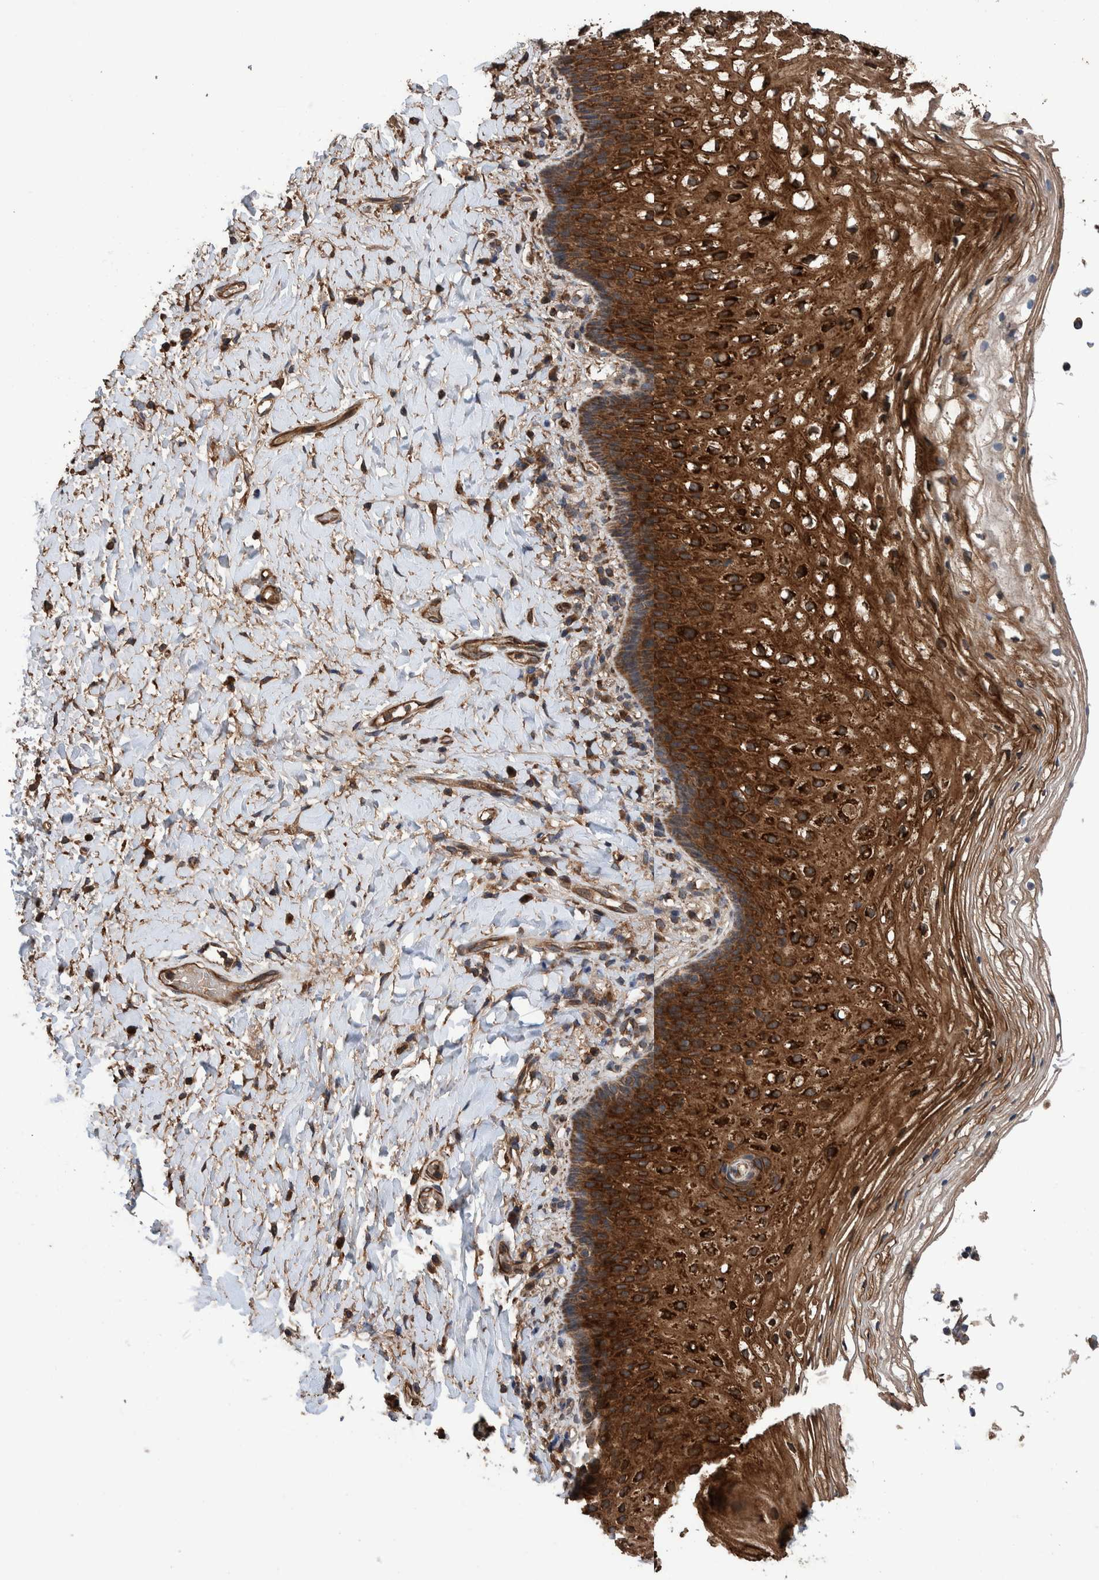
{"staining": {"intensity": "strong", "quantity": ">75%", "location": "cytoplasmic/membranous"}, "tissue": "vagina", "cell_type": "Squamous epithelial cells", "image_type": "normal", "snomed": [{"axis": "morphology", "description": "Normal tissue, NOS"}, {"axis": "topography", "description": "Vagina"}], "caption": "Squamous epithelial cells exhibit strong cytoplasmic/membranous staining in about >75% of cells in benign vagina.", "gene": "ENSG00000251537", "patient": {"sex": "female", "age": 60}}